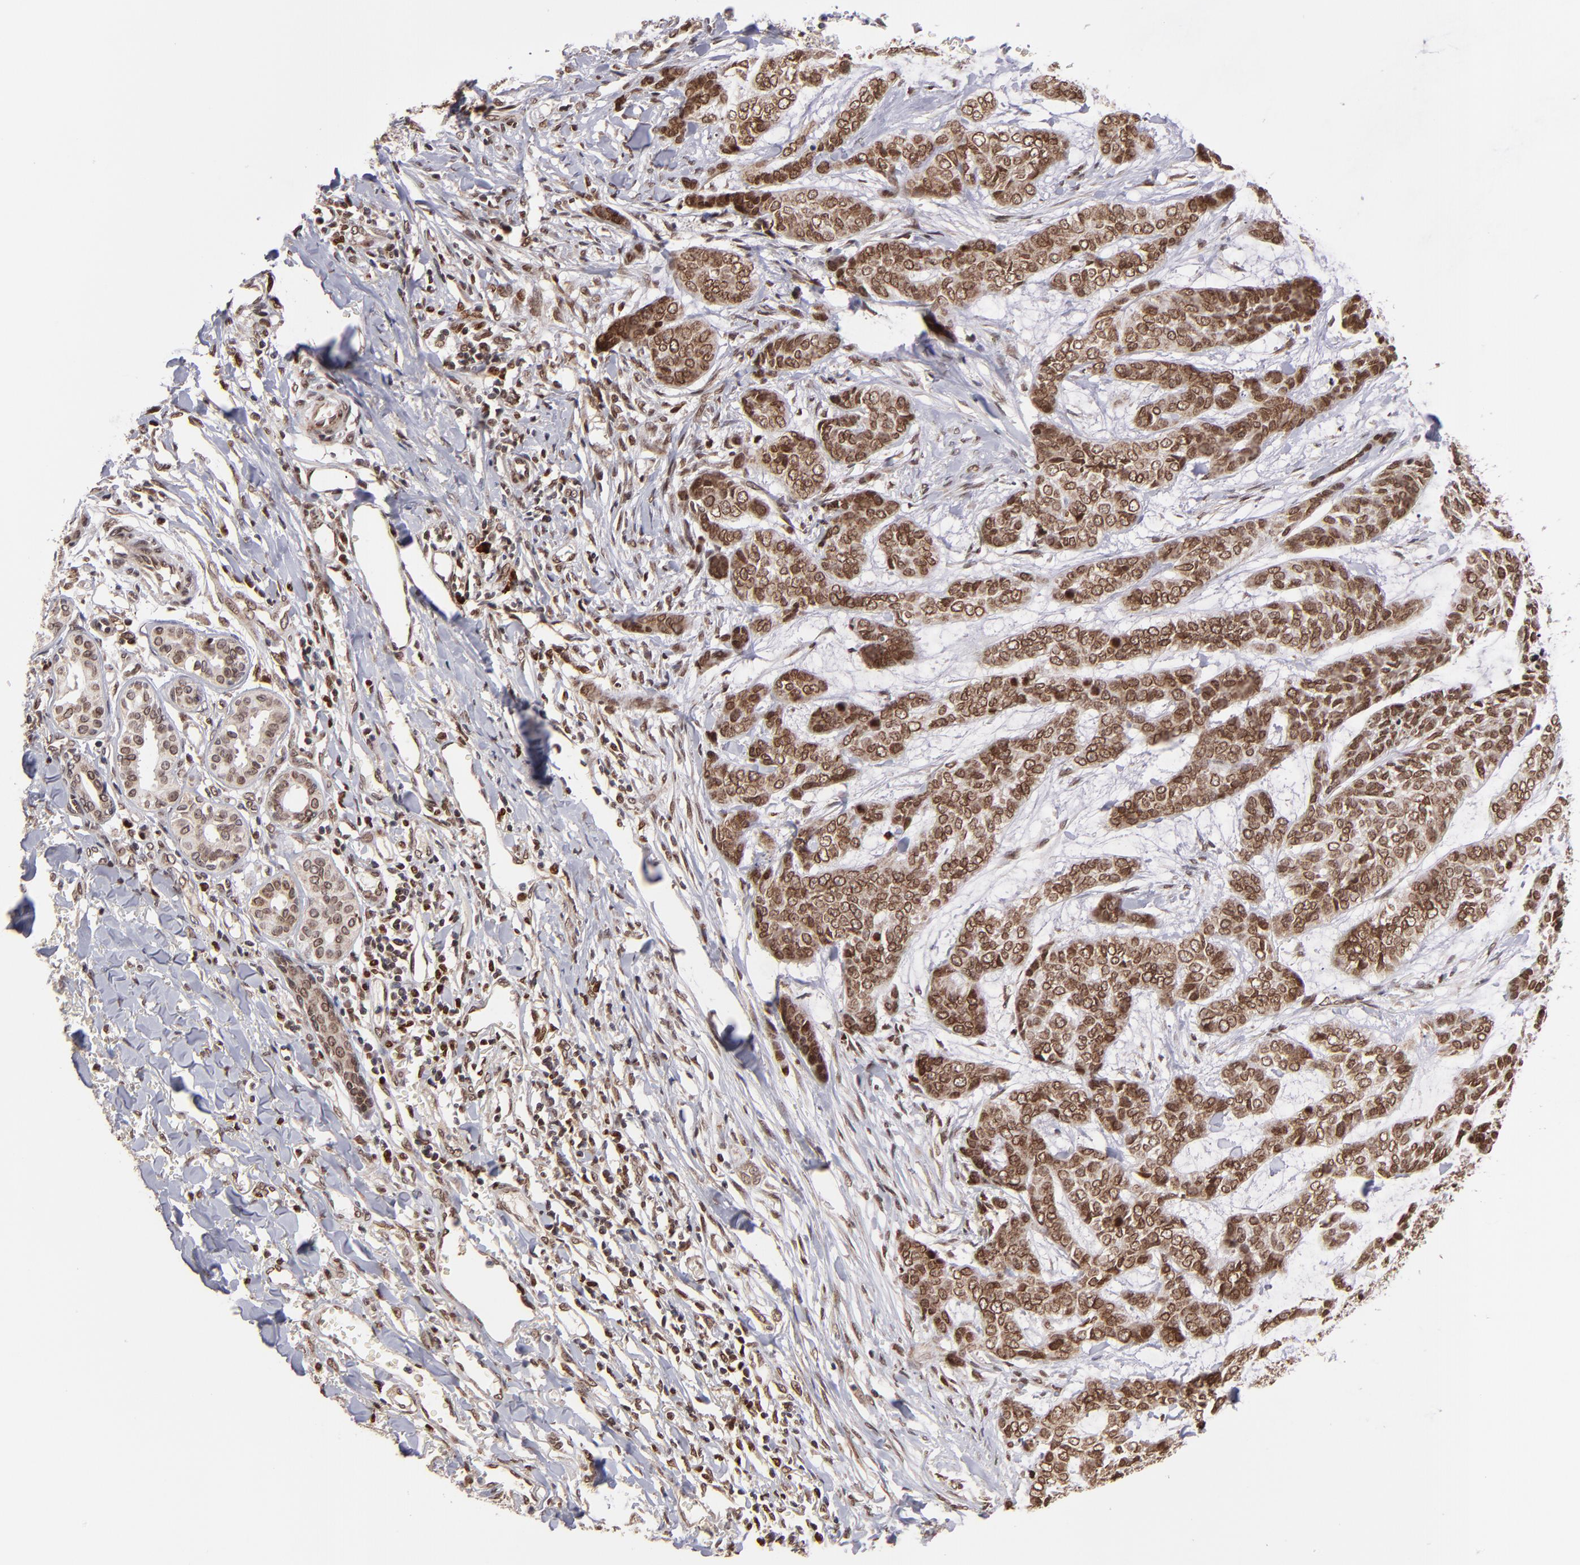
{"staining": {"intensity": "moderate", "quantity": ">75%", "location": "cytoplasmic/membranous,nuclear"}, "tissue": "skin cancer", "cell_type": "Tumor cells", "image_type": "cancer", "snomed": [{"axis": "morphology", "description": "Basal cell carcinoma"}, {"axis": "topography", "description": "Skin"}], "caption": "Protein staining displays moderate cytoplasmic/membranous and nuclear positivity in approximately >75% of tumor cells in skin basal cell carcinoma. The staining was performed using DAB (3,3'-diaminobenzidine) to visualize the protein expression in brown, while the nuclei were stained in blue with hematoxylin (Magnification: 20x).", "gene": "TOP1MT", "patient": {"sex": "female", "age": 64}}